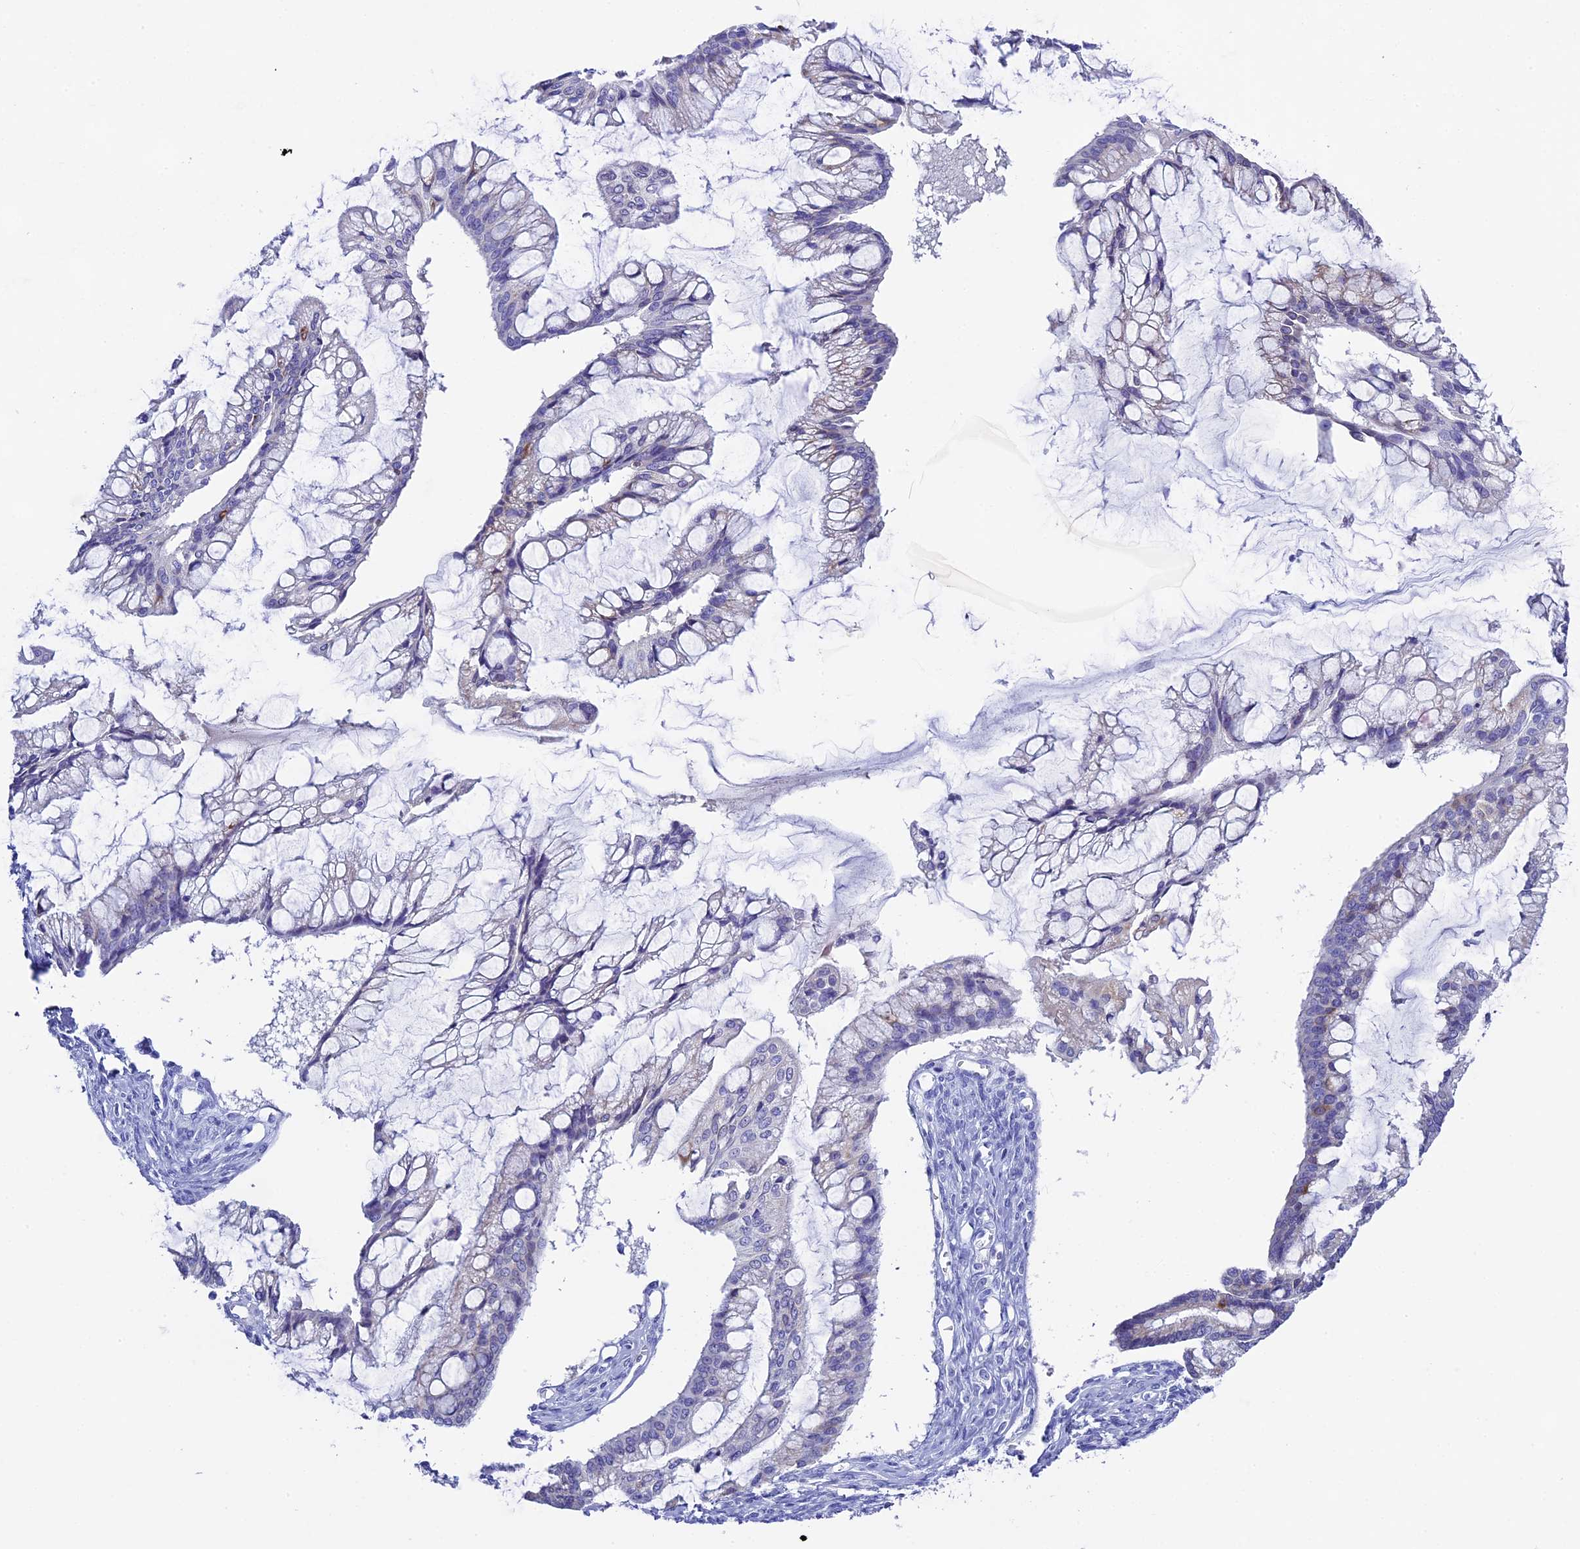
{"staining": {"intensity": "moderate", "quantity": "<25%", "location": "cytoplasmic/membranous"}, "tissue": "ovarian cancer", "cell_type": "Tumor cells", "image_type": "cancer", "snomed": [{"axis": "morphology", "description": "Cystadenocarcinoma, mucinous, NOS"}, {"axis": "topography", "description": "Ovary"}], "caption": "Mucinous cystadenocarcinoma (ovarian) stained with a protein marker shows moderate staining in tumor cells.", "gene": "FKBP11", "patient": {"sex": "female", "age": 73}}